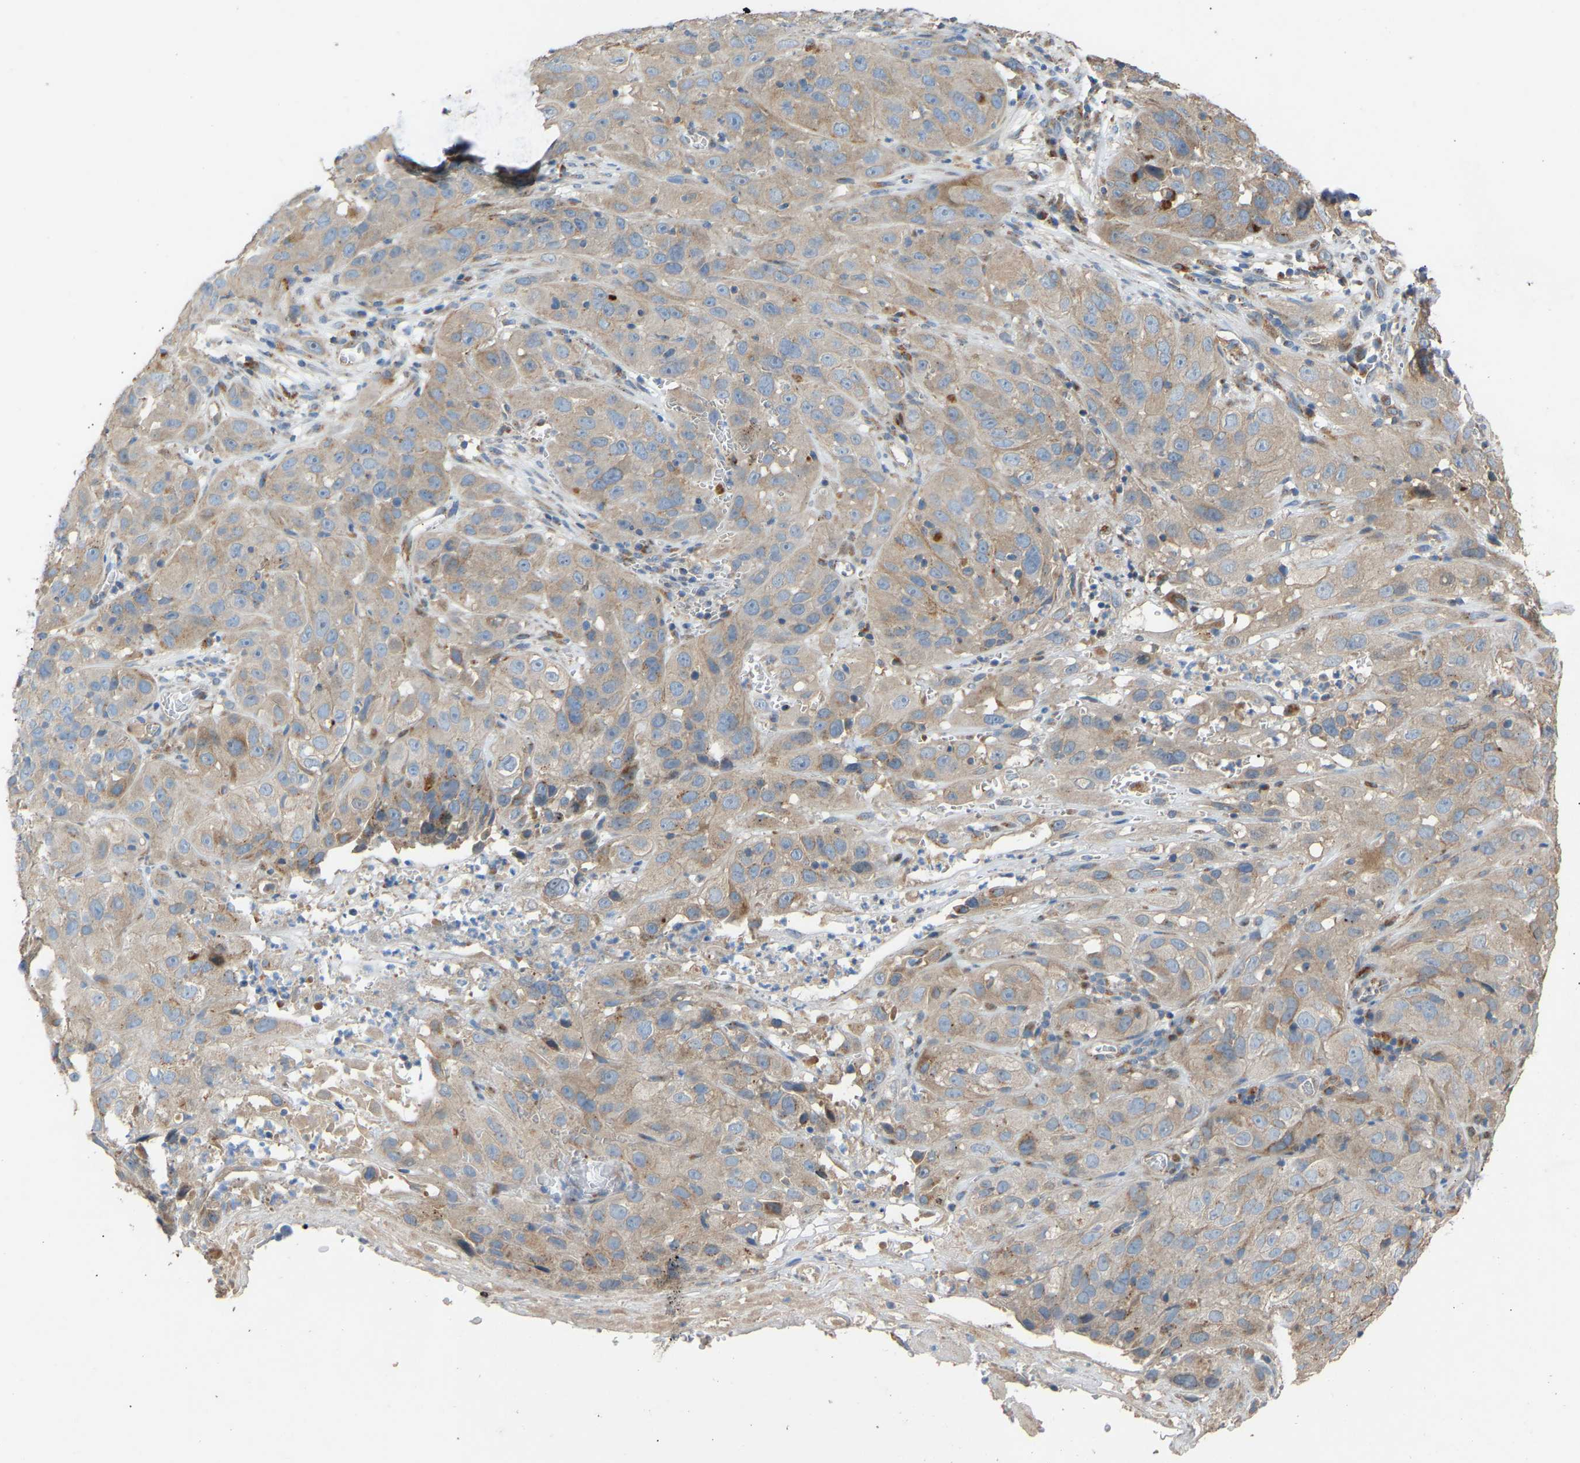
{"staining": {"intensity": "weak", "quantity": "25%-75%", "location": "cytoplasmic/membranous"}, "tissue": "cervical cancer", "cell_type": "Tumor cells", "image_type": "cancer", "snomed": [{"axis": "morphology", "description": "Squamous cell carcinoma, NOS"}, {"axis": "topography", "description": "Cervix"}], "caption": "DAB (3,3'-diaminobenzidine) immunohistochemical staining of squamous cell carcinoma (cervical) exhibits weak cytoplasmic/membranous protein expression in about 25%-75% of tumor cells.", "gene": "RGP1", "patient": {"sex": "female", "age": 32}}